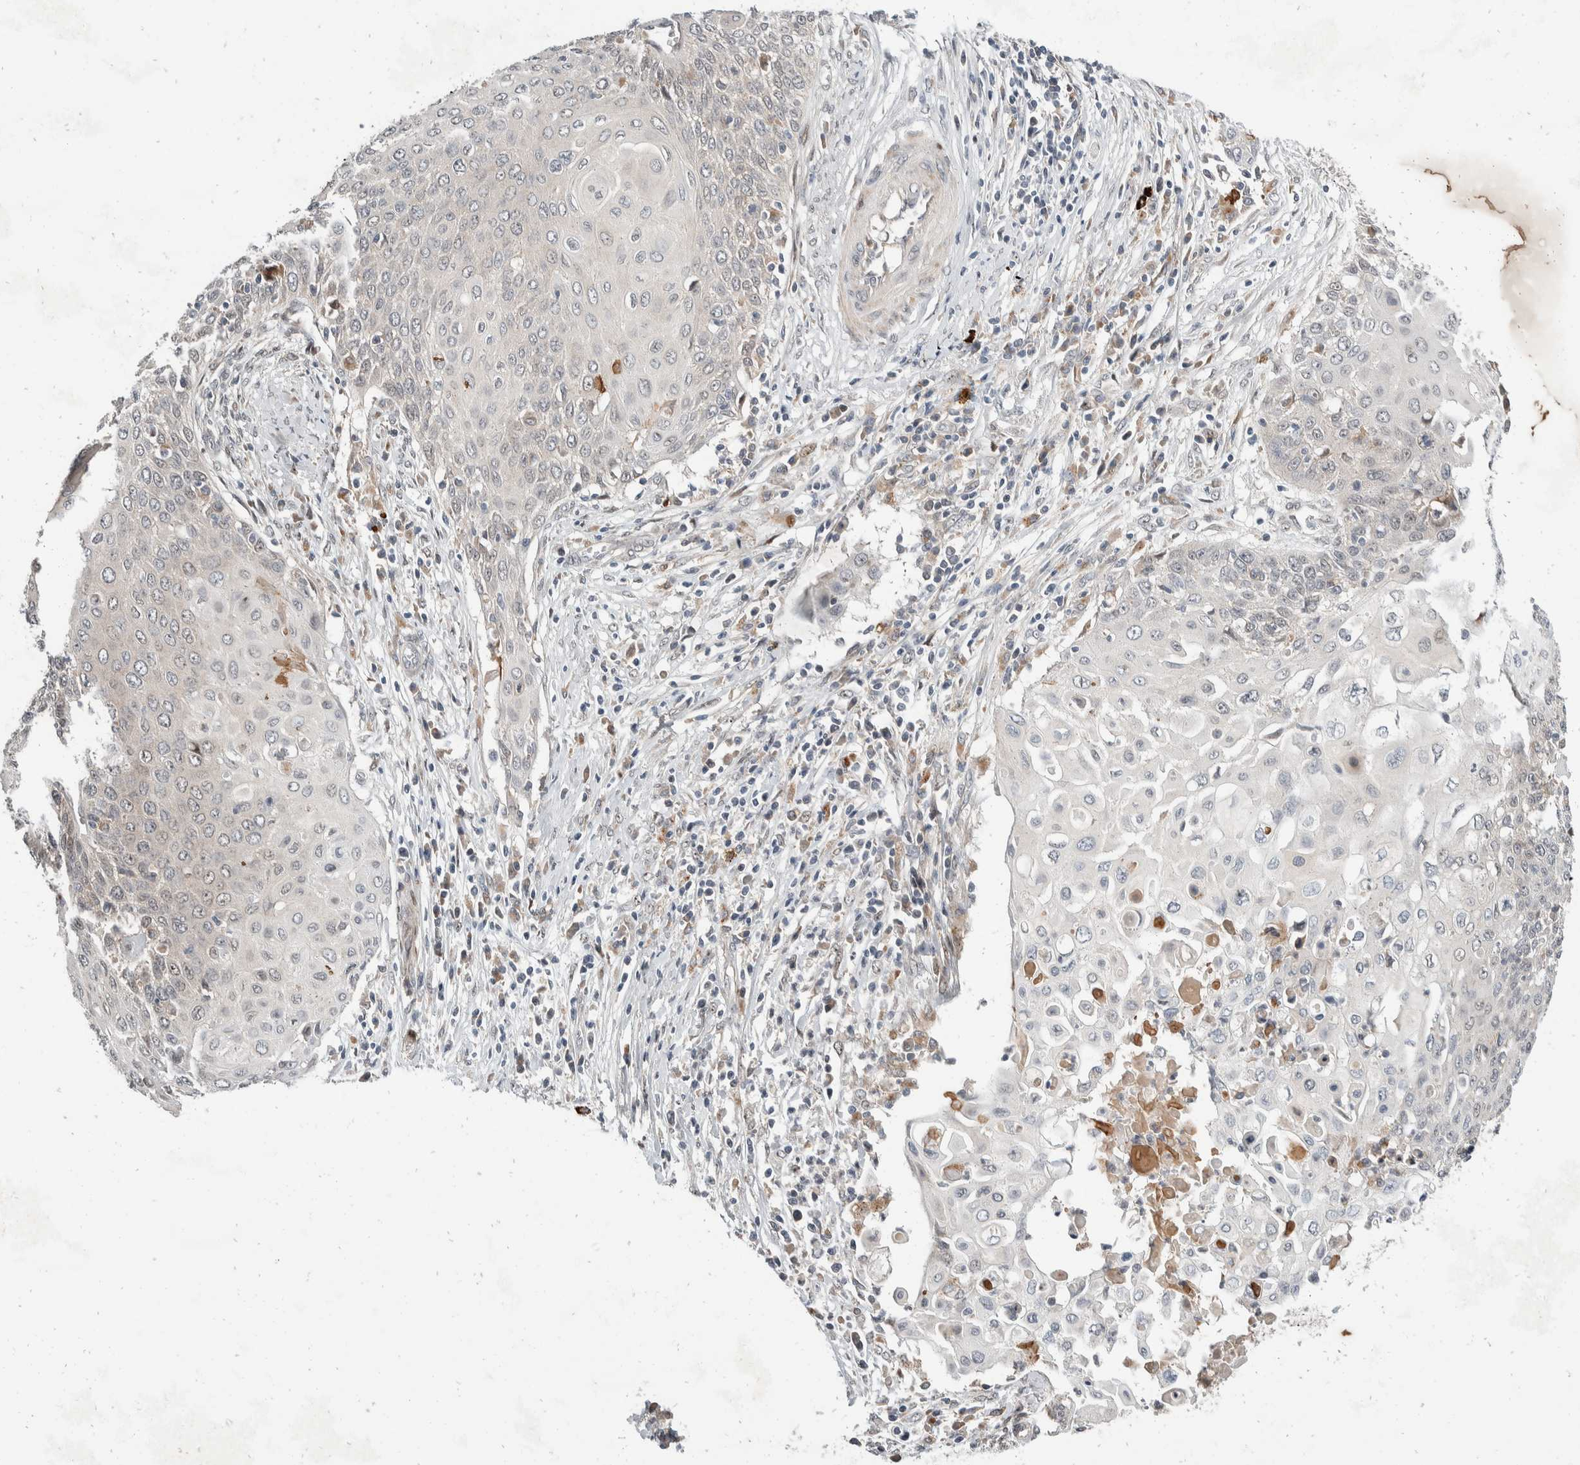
{"staining": {"intensity": "negative", "quantity": "none", "location": "none"}, "tissue": "cervical cancer", "cell_type": "Tumor cells", "image_type": "cancer", "snomed": [{"axis": "morphology", "description": "Squamous cell carcinoma, NOS"}, {"axis": "topography", "description": "Cervix"}], "caption": "High magnification brightfield microscopy of cervical squamous cell carcinoma stained with DAB (3,3'-diaminobenzidine) (brown) and counterstained with hematoxylin (blue): tumor cells show no significant expression.", "gene": "ZNF703", "patient": {"sex": "female", "age": 39}}